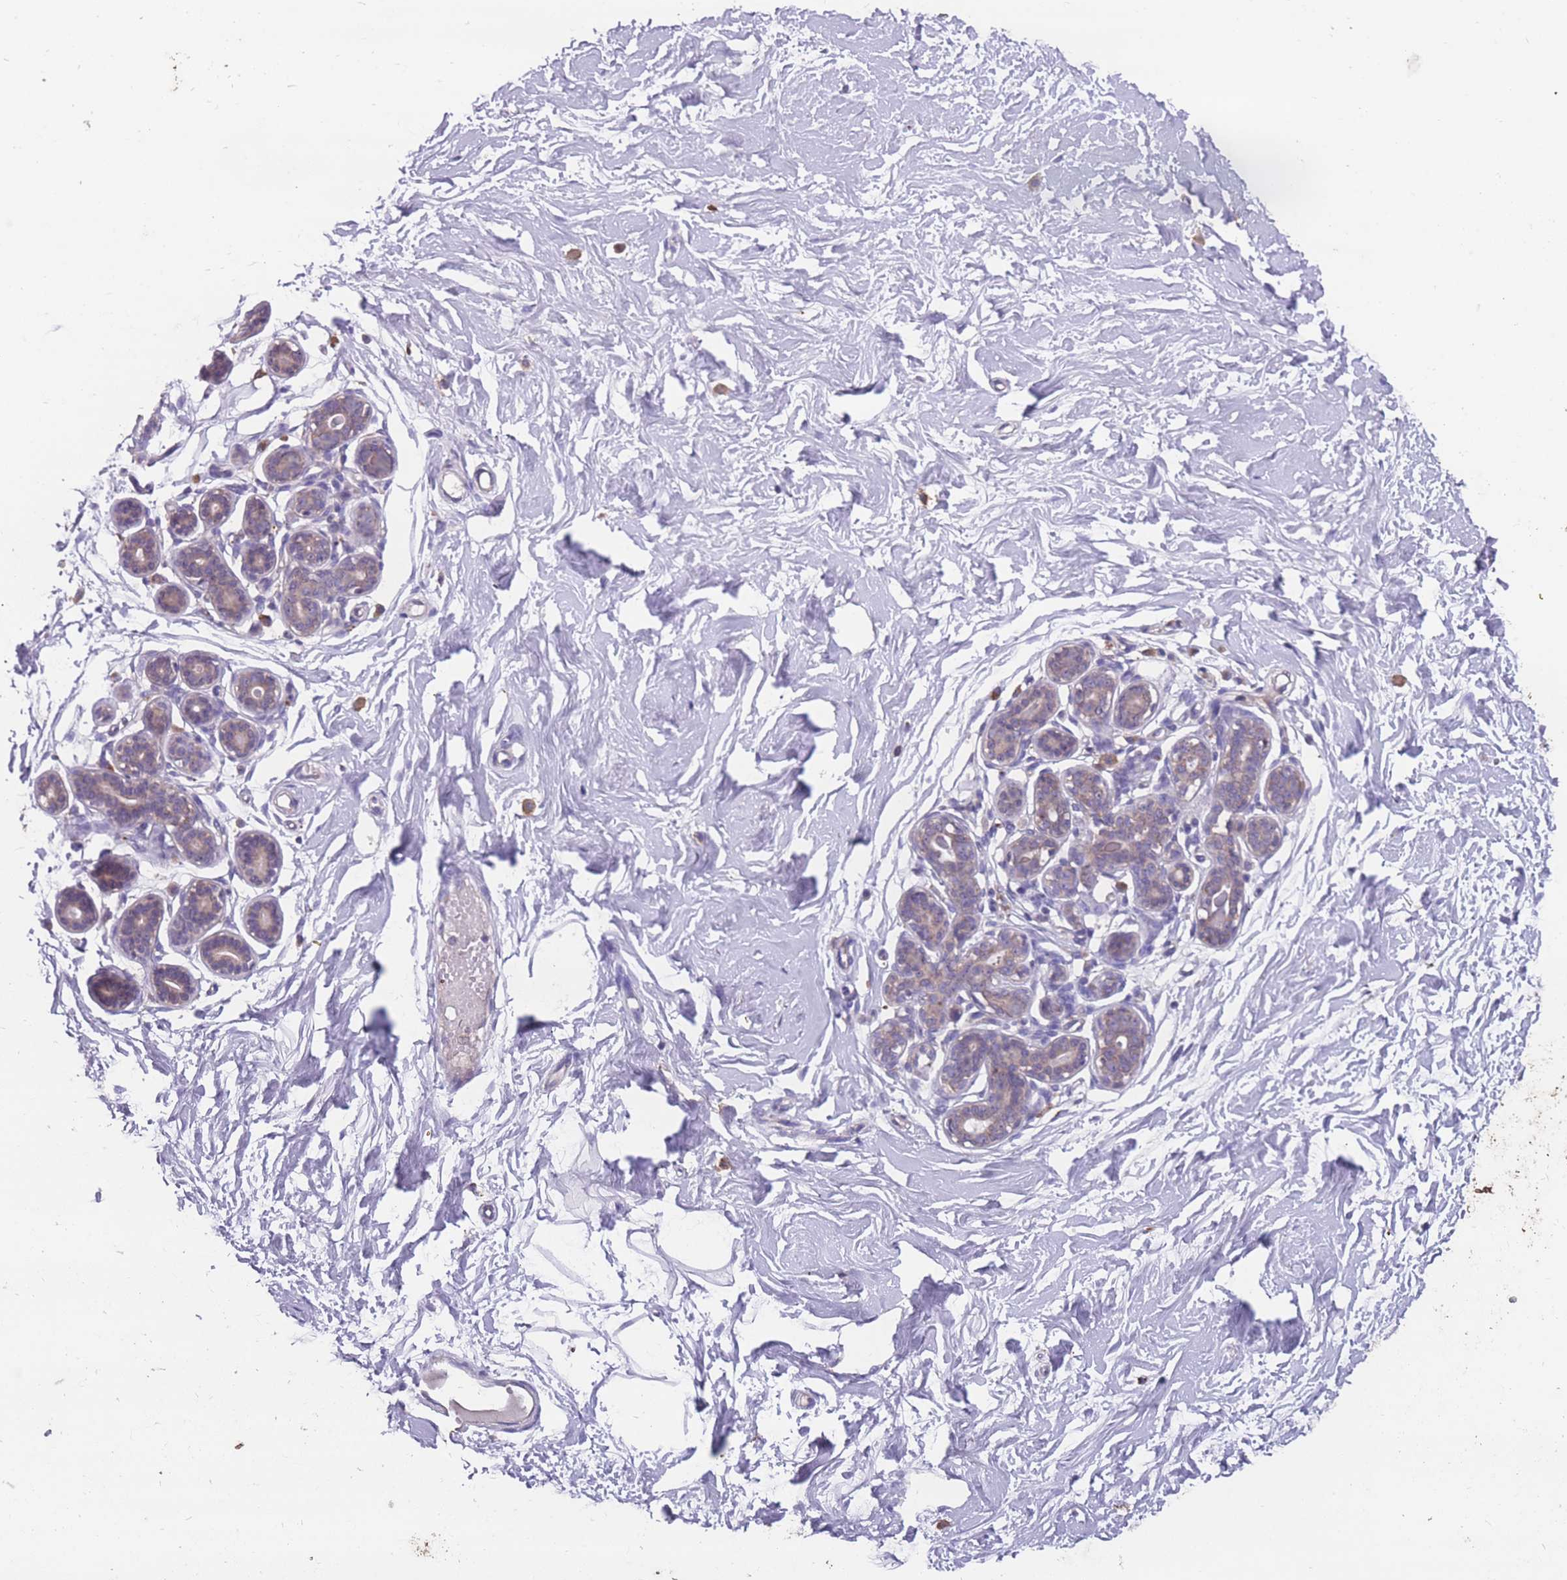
{"staining": {"intensity": "negative", "quantity": "none", "location": "none"}, "tissue": "breast", "cell_type": "Adipocytes", "image_type": "normal", "snomed": [{"axis": "morphology", "description": "Normal tissue, NOS"}, {"axis": "morphology", "description": "Adenoma, NOS"}, {"axis": "topography", "description": "Breast"}], "caption": "This is an immunohistochemistry (IHC) micrograph of normal breast. There is no expression in adipocytes.", "gene": "STIM2", "patient": {"sex": "female", "age": 23}}